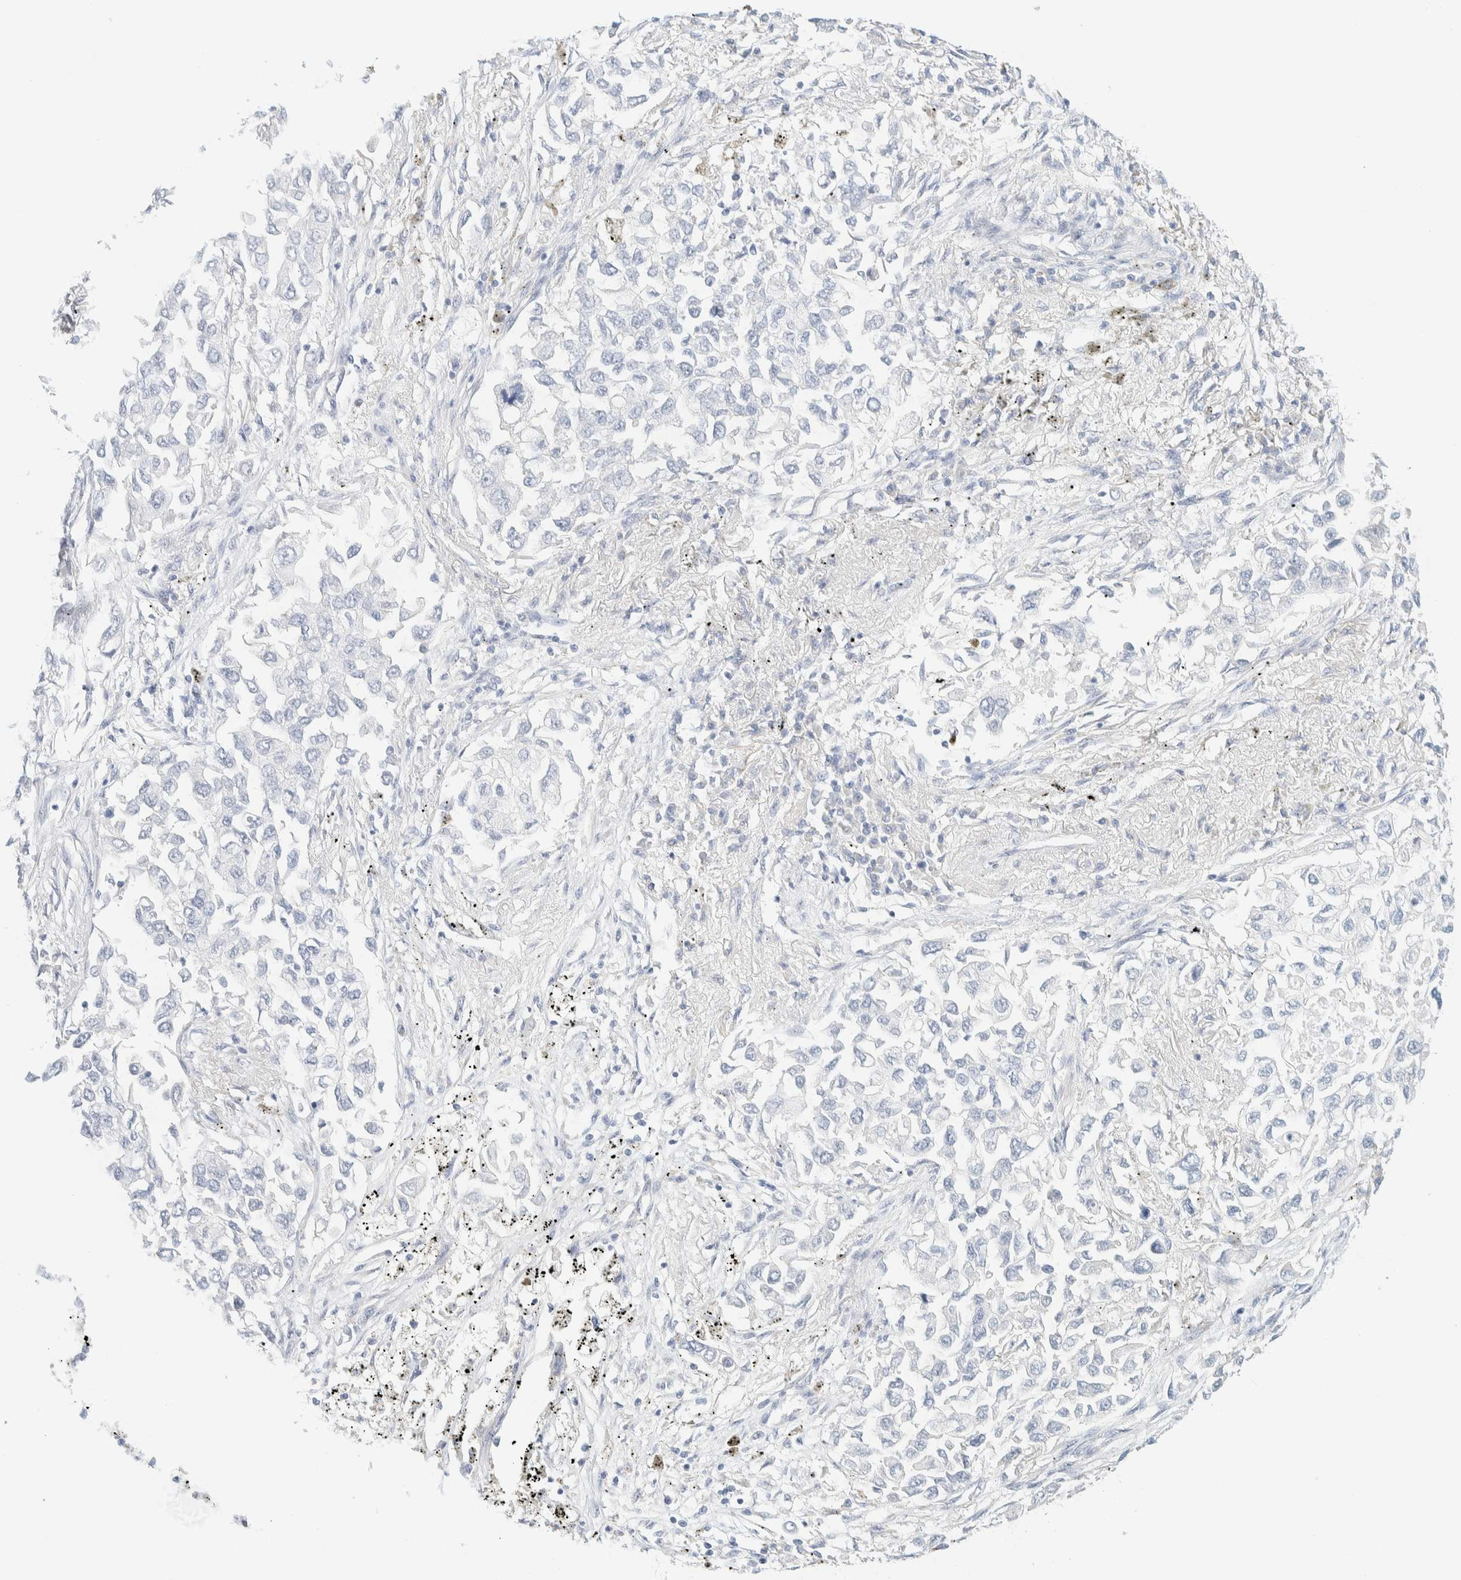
{"staining": {"intensity": "negative", "quantity": "none", "location": "none"}, "tissue": "lung cancer", "cell_type": "Tumor cells", "image_type": "cancer", "snomed": [{"axis": "morphology", "description": "Inflammation, NOS"}, {"axis": "morphology", "description": "Adenocarcinoma, NOS"}, {"axis": "topography", "description": "Lung"}], "caption": "This is an IHC histopathology image of human lung cancer (adenocarcinoma). There is no positivity in tumor cells.", "gene": "SPNS3", "patient": {"sex": "male", "age": 63}}